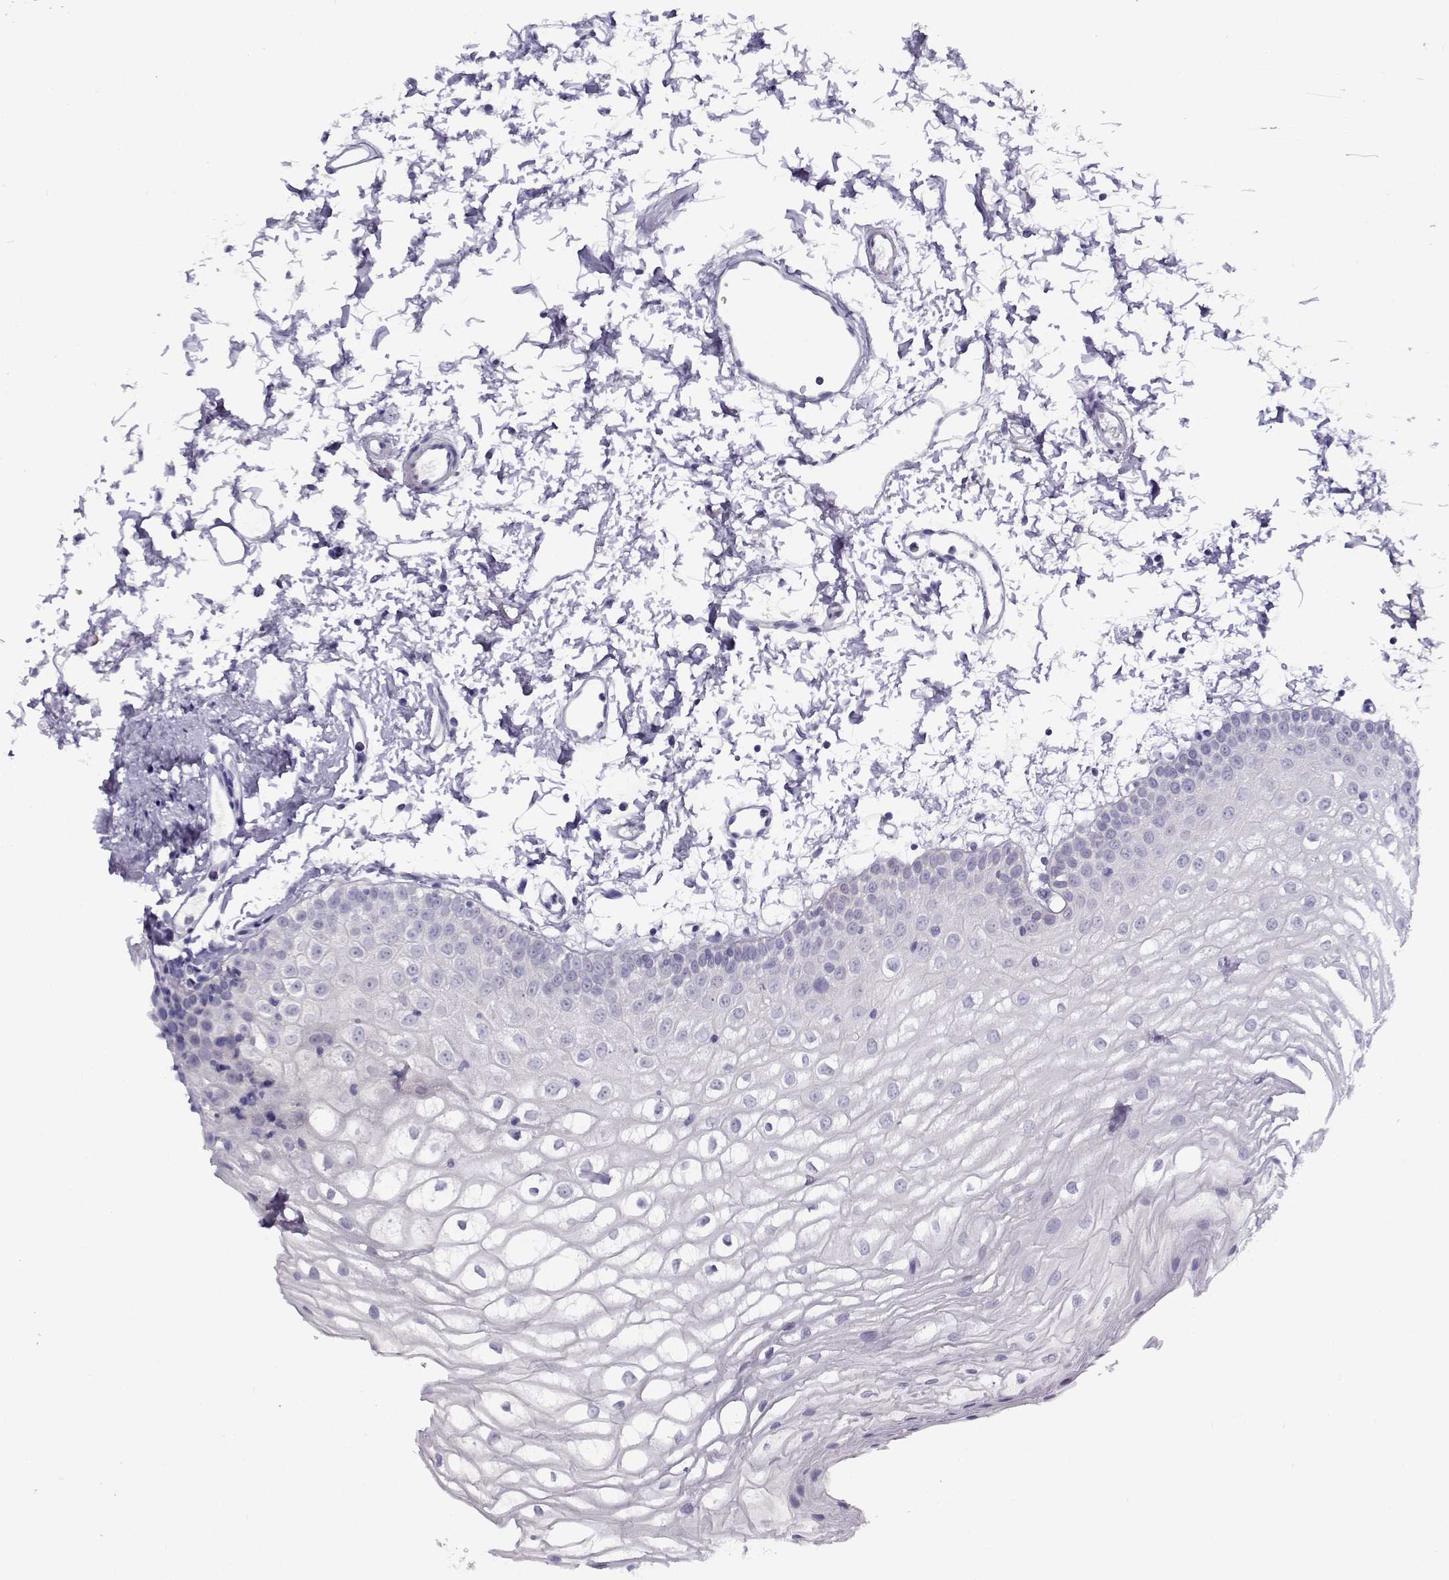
{"staining": {"intensity": "negative", "quantity": "none", "location": "none"}, "tissue": "oral mucosa", "cell_type": "Squamous epithelial cells", "image_type": "normal", "snomed": [{"axis": "morphology", "description": "Normal tissue, NOS"}, {"axis": "topography", "description": "Oral tissue"}], "caption": "Protein analysis of normal oral mucosa demonstrates no significant positivity in squamous epithelial cells. (Stains: DAB (3,3'-diaminobenzidine) immunohistochemistry with hematoxylin counter stain, Microscopy: brightfield microscopy at high magnification).", "gene": "FEZF1", "patient": {"sex": "male", "age": 72}}